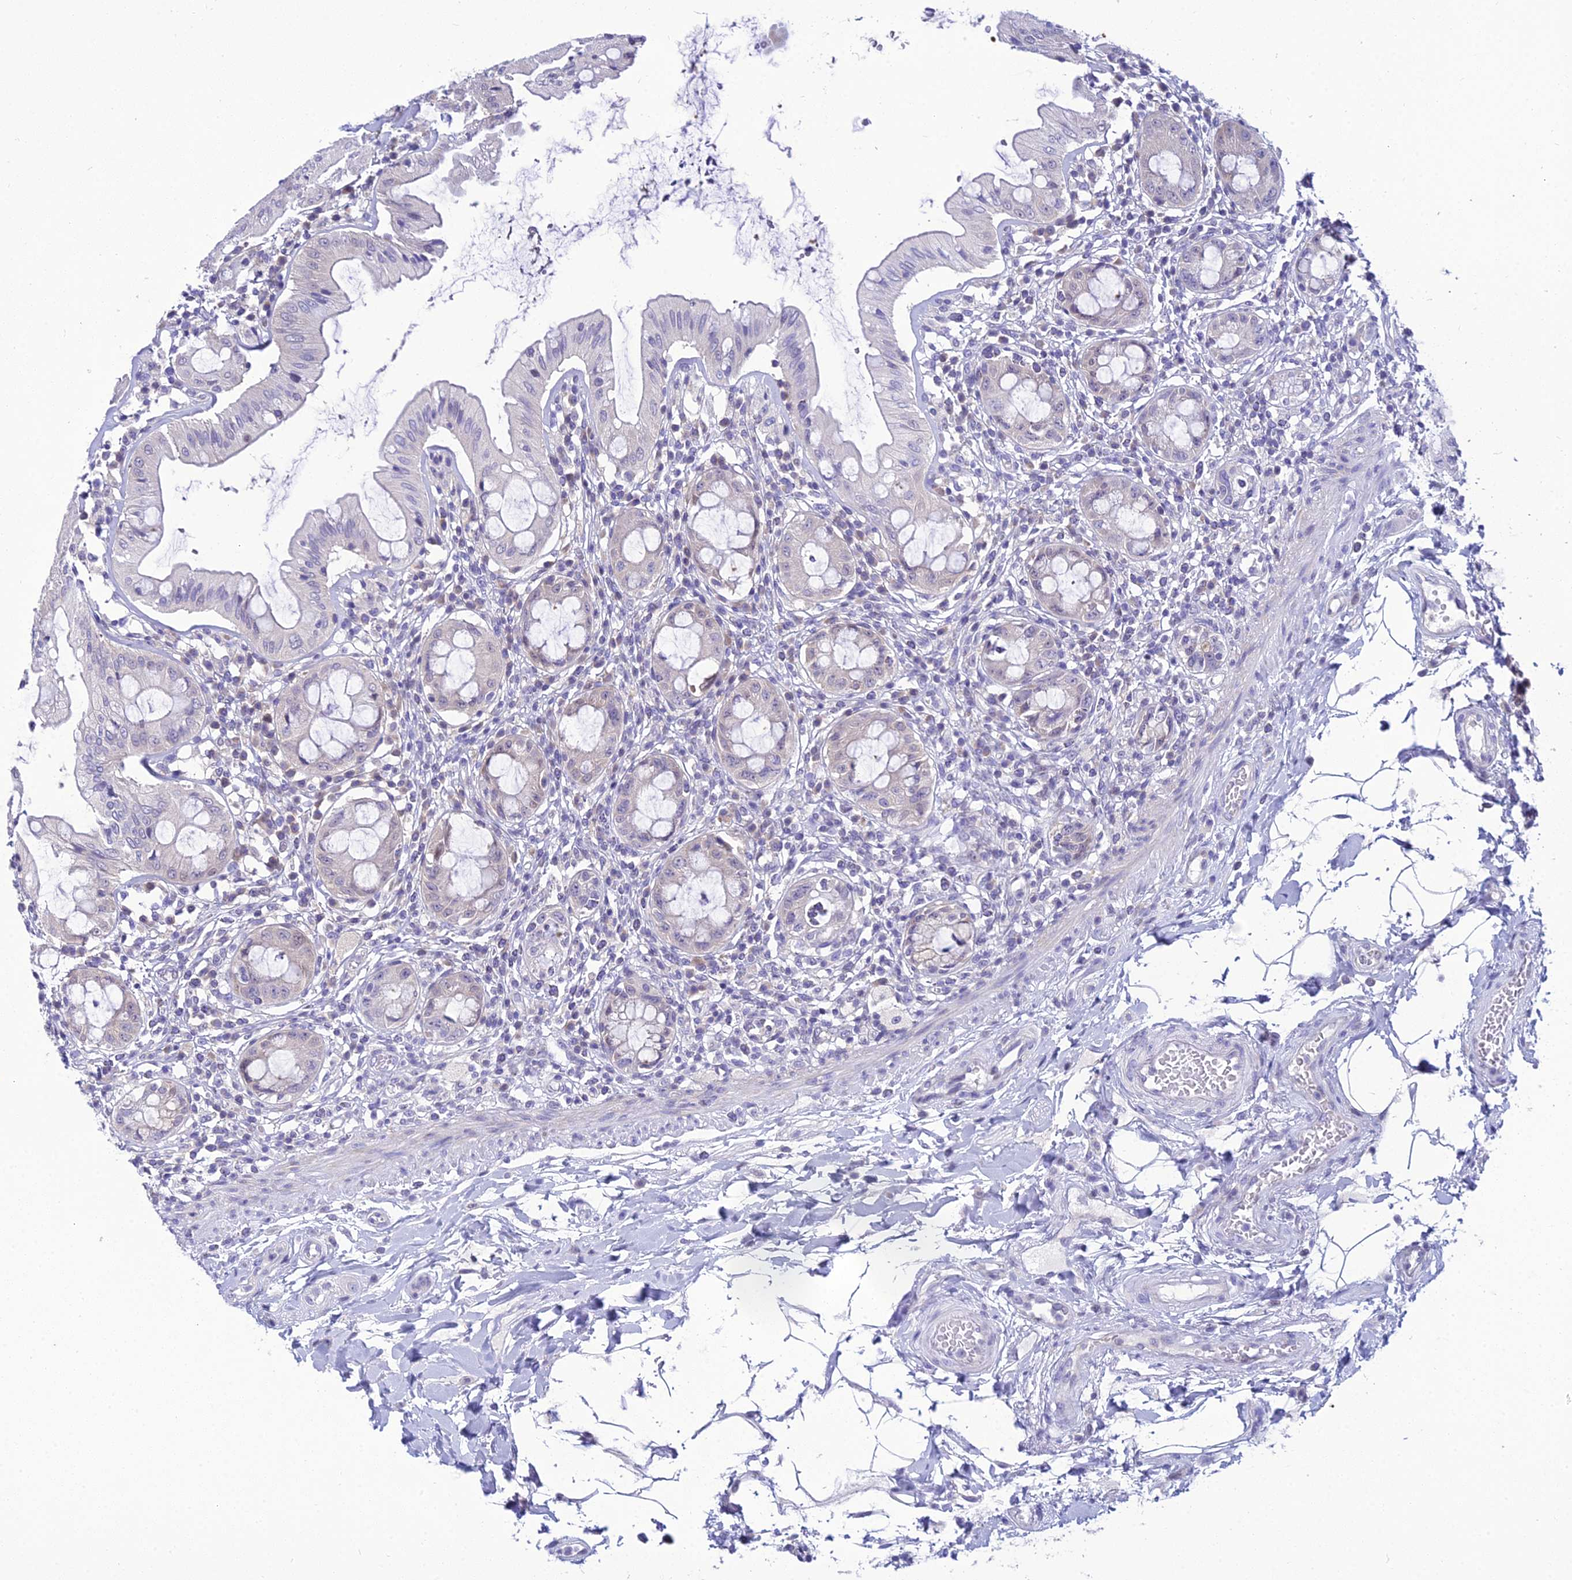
{"staining": {"intensity": "weak", "quantity": "25%-75%", "location": "cytoplasmic/membranous"}, "tissue": "rectum", "cell_type": "Glandular cells", "image_type": "normal", "snomed": [{"axis": "morphology", "description": "Normal tissue, NOS"}, {"axis": "topography", "description": "Rectum"}], "caption": "Rectum stained with DAB (3,3'-diaminobenzidine) IHC demonstrates low levels of weak cytoplasmic/membranous expression in approximately 25%-75% of glandular cells. (DAB IHC with brightfield microscopy, high magnification).", "gene": "ZMIZ1", "patient": {"sex": "female", "age": 57}}